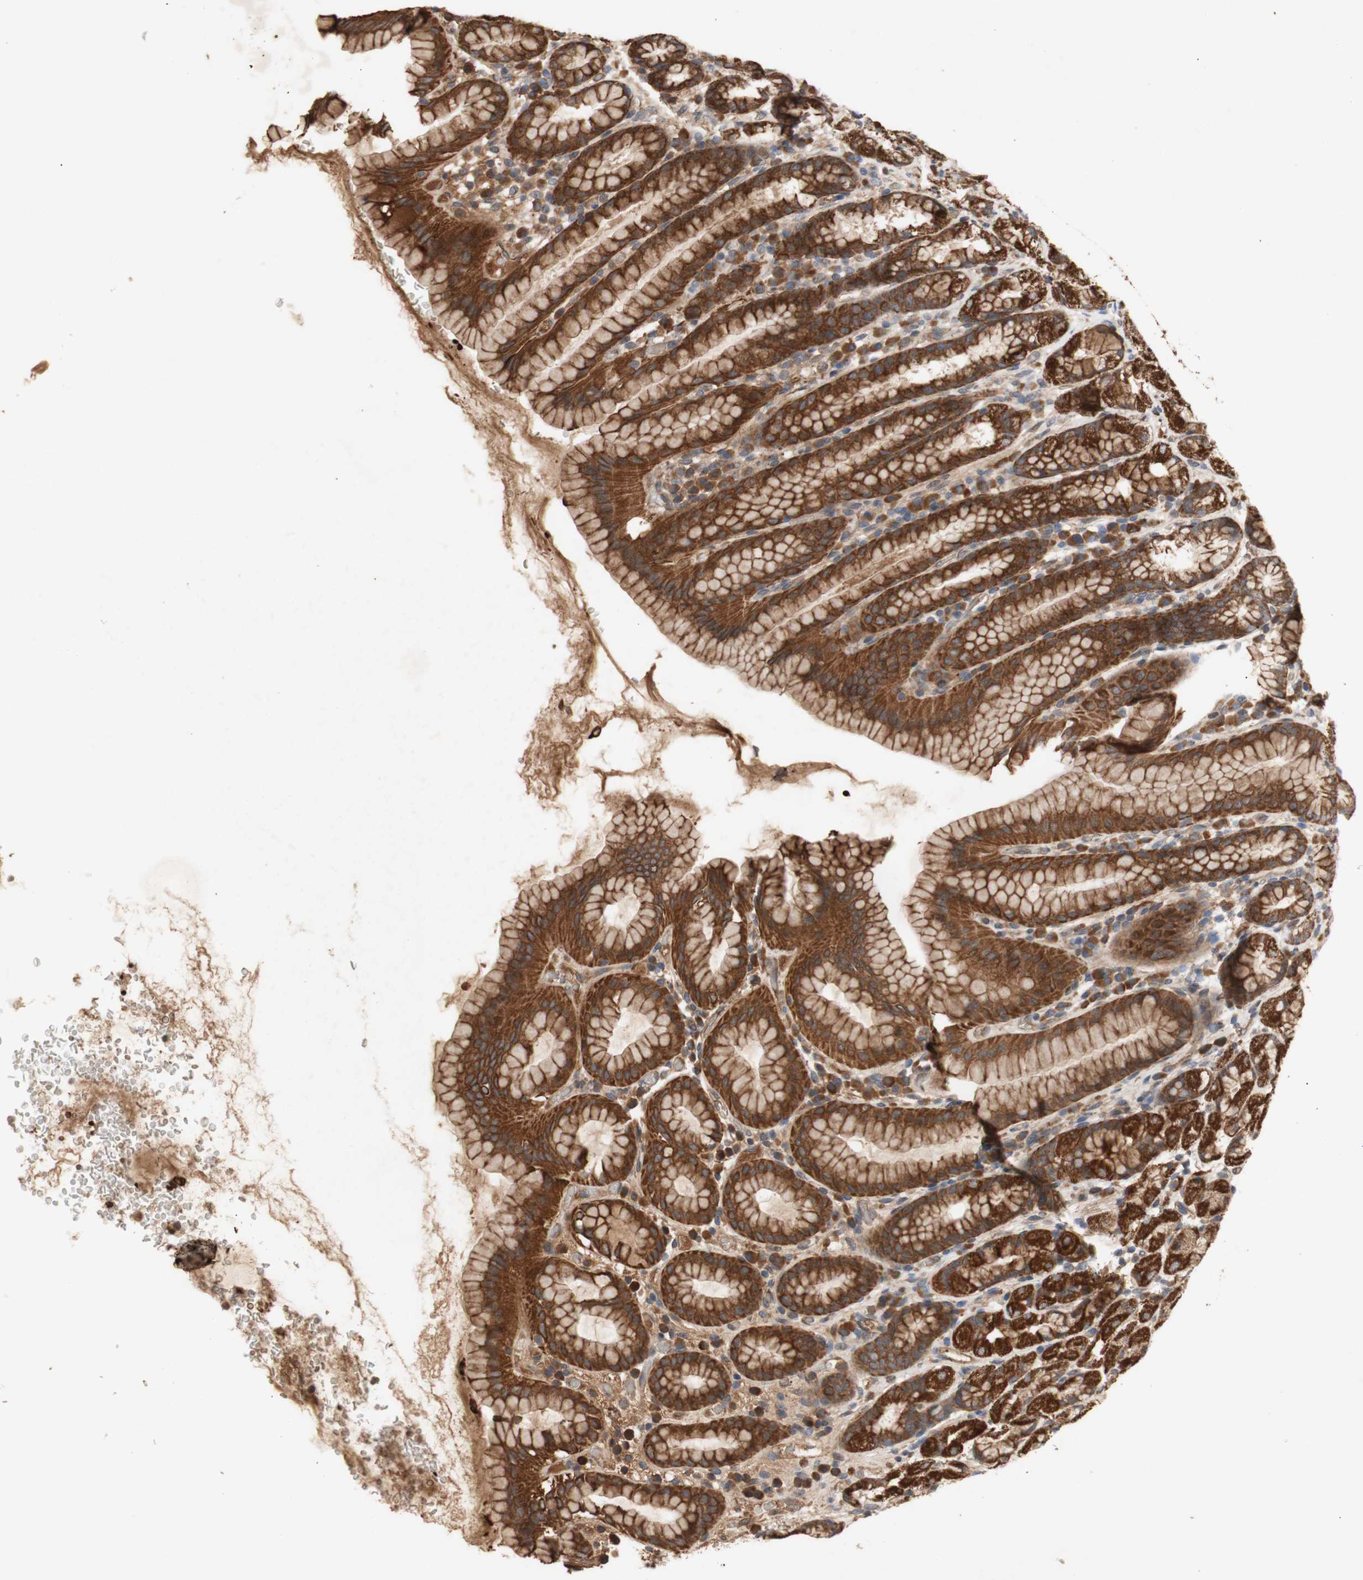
{"staining": {"intensity": "strong", "quantity": ">75%", "location": "cytoplasmic/membranous"}, "tissue": "stomach", "cell_type": "Glandular cells", "image_type": "normal", "snomed": [{"axis": "morphology", "description": "Normal tissue, NOS"}, {"axis": "topography", "description": "Stomach, upper"}], "caption": "The micrograph demonstrates staining of unremarkable stomach, revealing strong cytoplasmic/membranous protein staining (brown color) within glandular cells.", "gene": "PKN1", "patient": {"sex": "male", "age": 68}}